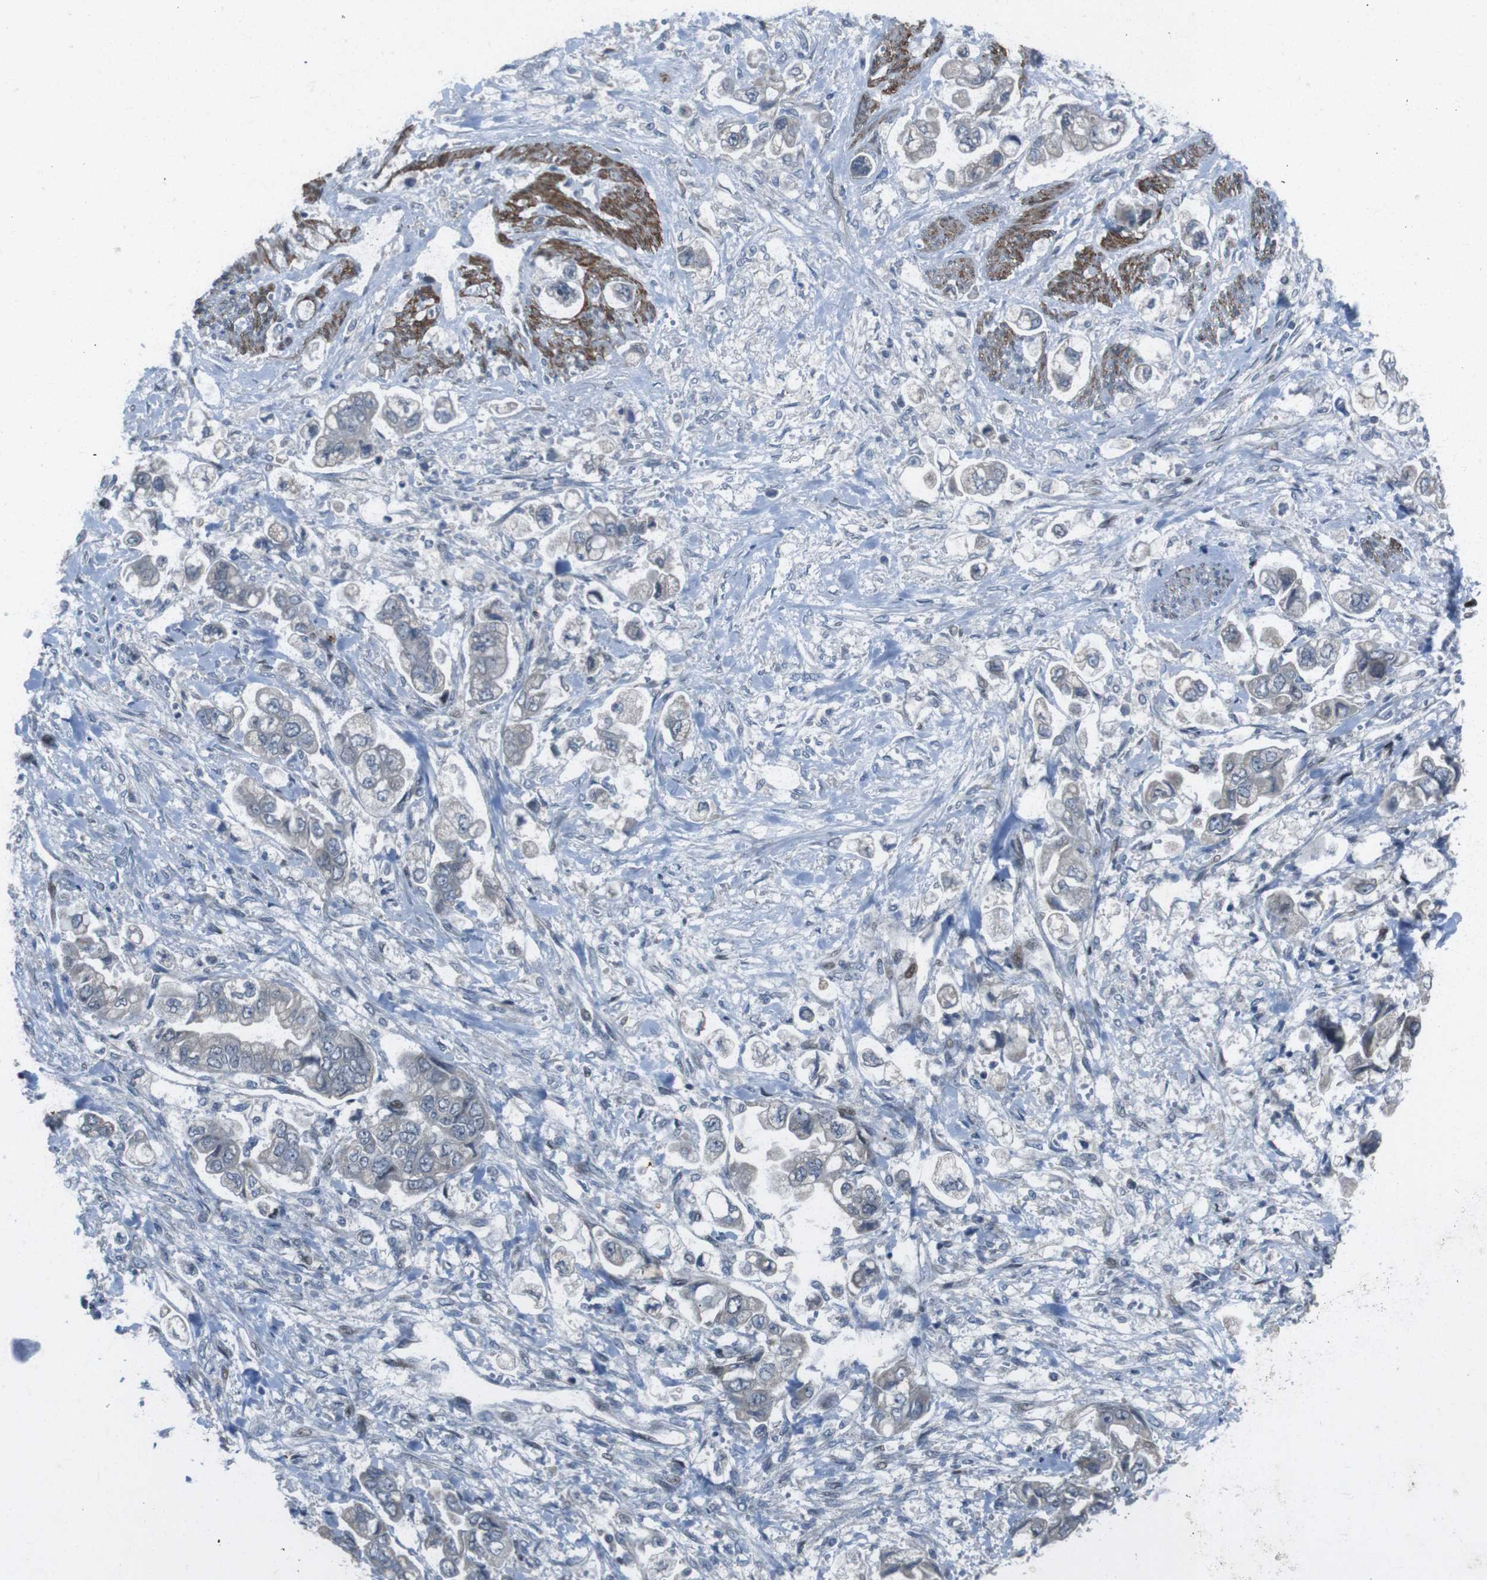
{"staining": {"intensity": "negative", "quantity": "none", "location": "none"}, "tissue": "stomach cancer", "cell_type": "Tumor cells", "image_type": "cancer", "snomed": [{"axis": "morphology", "description": "Normal tissue, NOS"}, {"axis": "morphology", "description": "Adenocarcinoma, NOS"}, {"axis": "topography", "description": "Stomach"}], "caption": "IHC image of neoplastic tissue: stomach cancer stained with DAB (3,3'-diaminobenzidine) displays no significant protein positivity in tumor cells.", "gene": "PBRM1", "patient": {"sex": "male", "age": 62}}